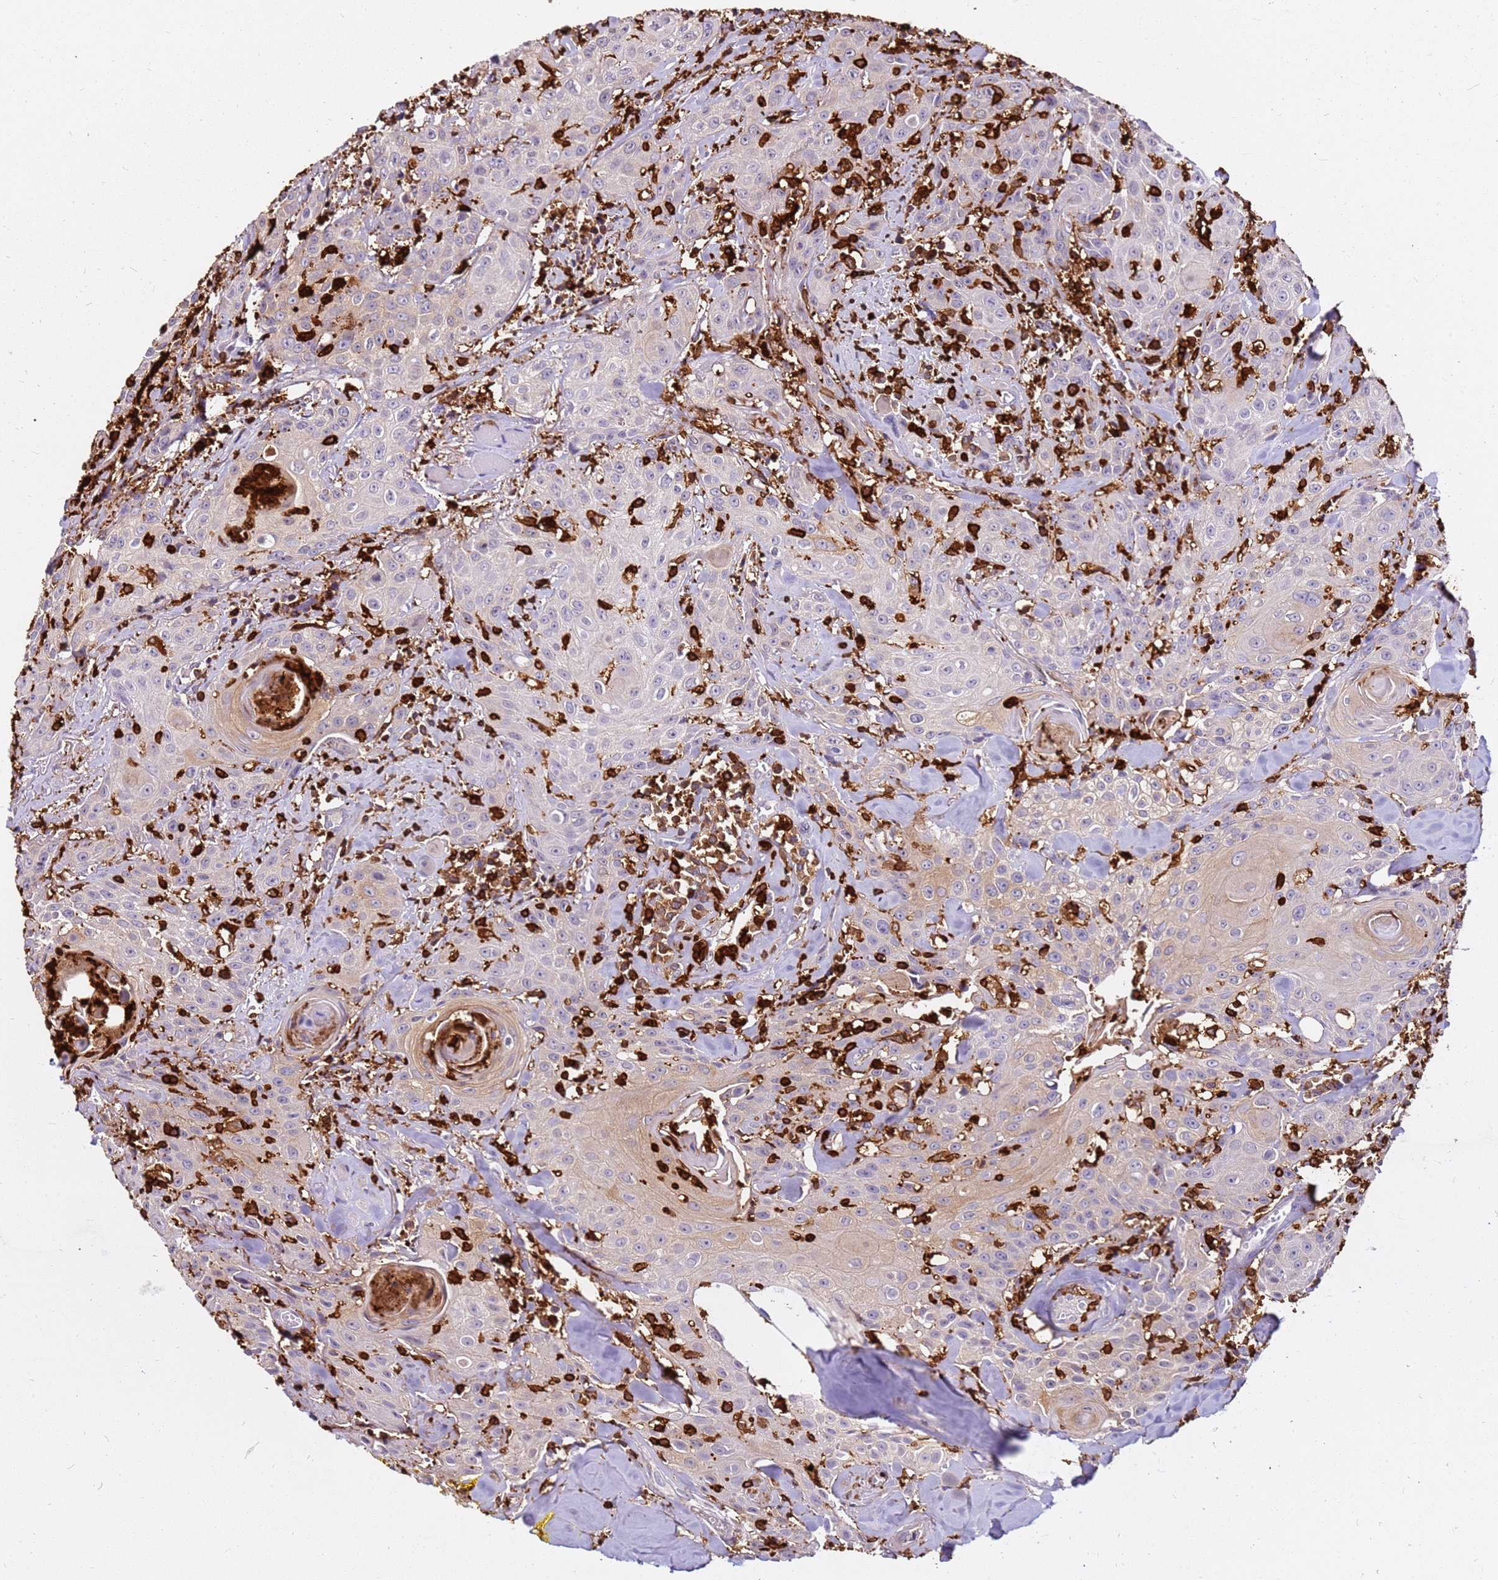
{"staining": {"intensity": "negative", "quantity": "none", "location": "none"}, "tissue": "head and neck cancer", "cell_type": "Tumor cells", "image_type": "cancer", "snomed": [{"axis": "morphology", "description": "Squamous cell carcinoma, NOS"}, {"axis": "topography", "description": "Oral tissue"}, {"axis": "topography", "description": "Head-Neck"}], "caption": "The histopathology image exhibits no staining of tumor cells in head and neck cancer (squamous cell carcinoma).", "gene": "CORO1A", "patient": {"sex": "female", "age": 82}}